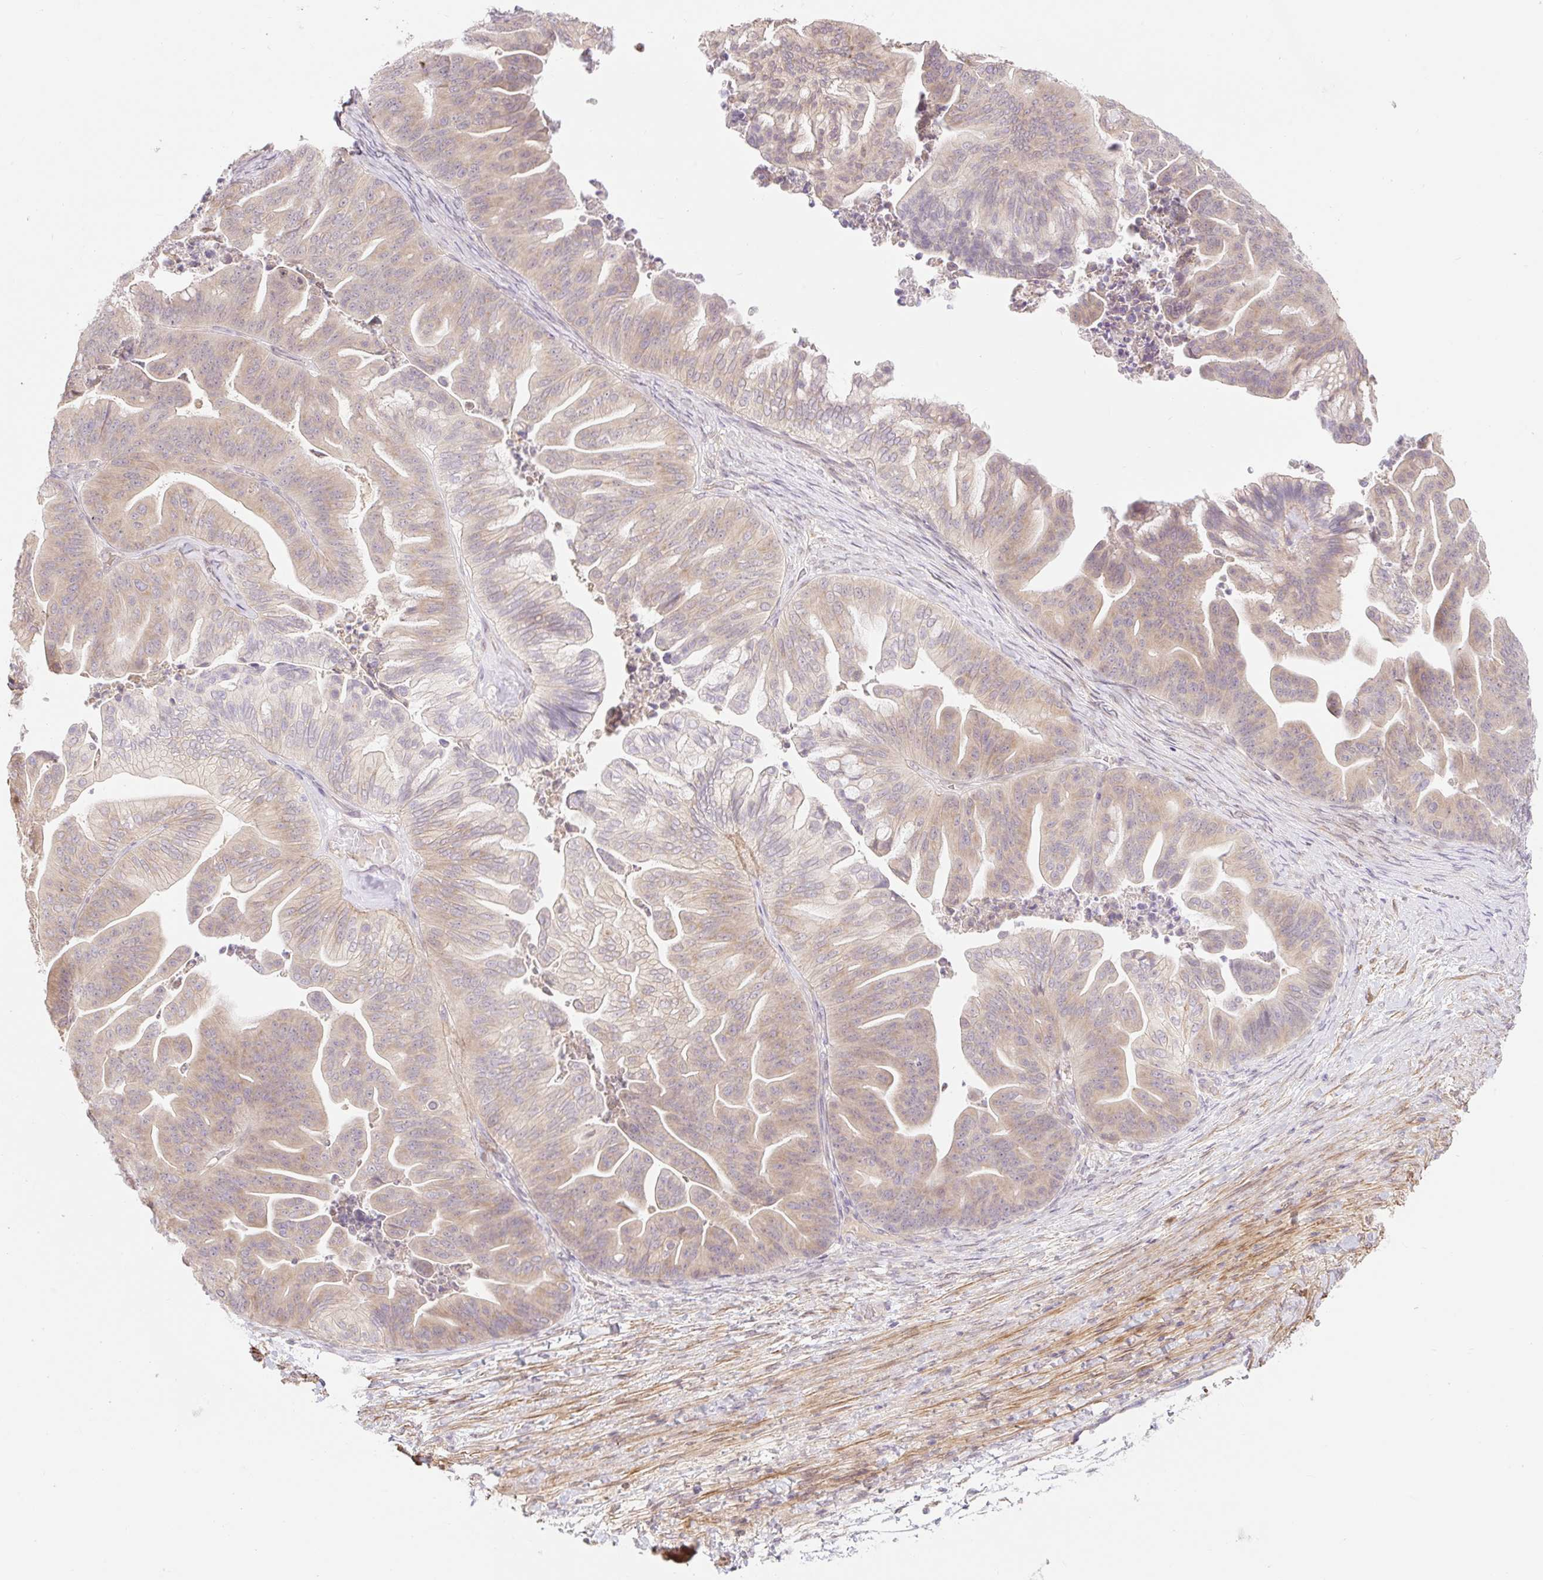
{"staining": {"intensity": "weak", "quantity": ">75%", "location": "cytoplasmic/membranous"}, "tissue": "ovarian cancer", "cell_type": "Tumor cells", "image_type": "cancer", "snomed": [{"axis": "morphology", "description": "Cystadenocarcinoma, mucinous, NOS"}, {"axis": "topography", "description": "Ovary"}], "caption": "This image shows immunohistochemistry staining of ovarian cancer (mucinous cystadenocarcinoma), with low weak cytoplasmic/membranous expression in about >75% of tumor cells.", "gene": "EMC10", "patient": {"sex": "female", "age": 67}}